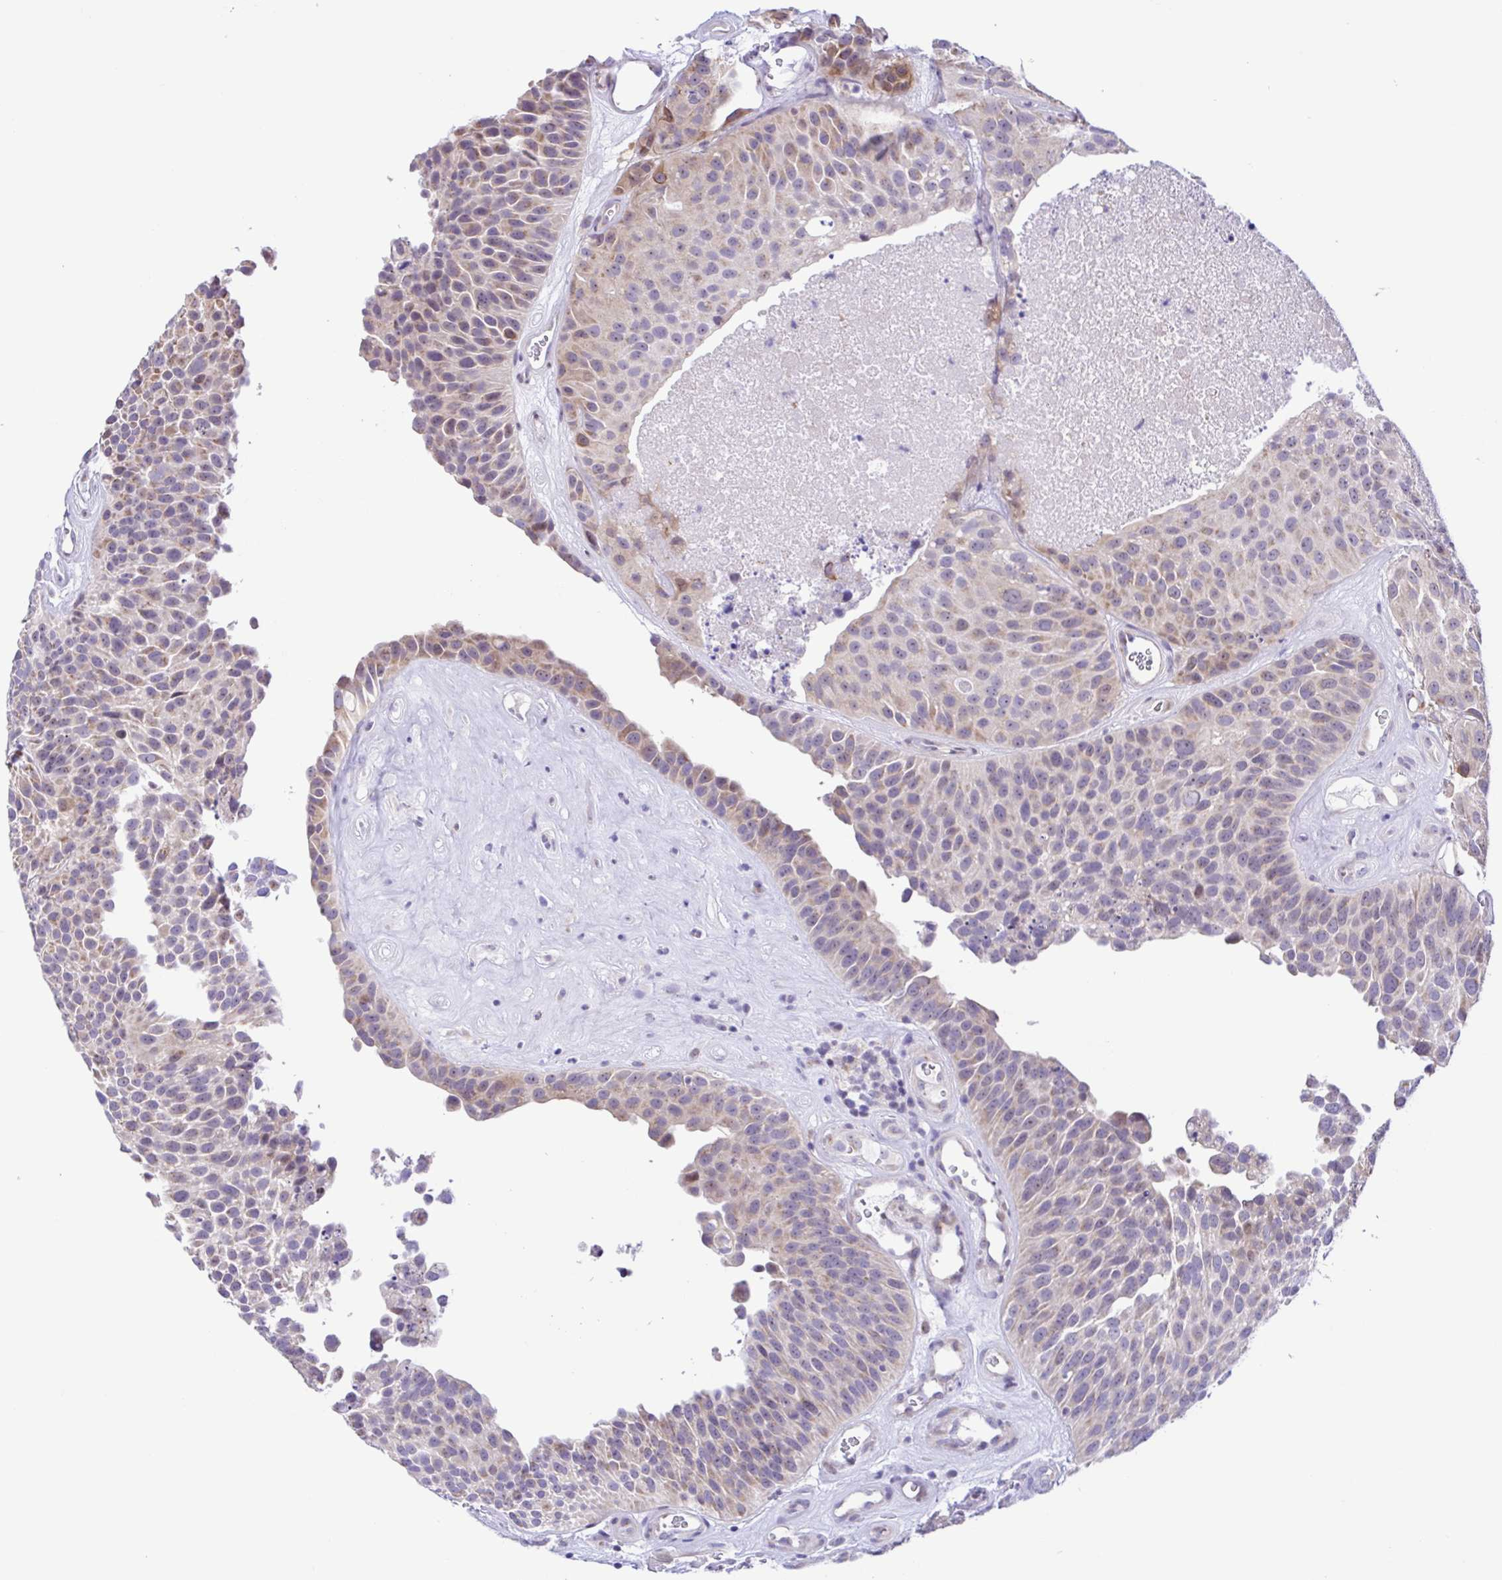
{"staining": {"intensity": "weak", "quantity": "25%-75%", "location": "cytoplasmic/membranous"}, "tissue": "urothelial cancer", "cell_type": "Tumor cells", "image_type": "cancer", "snomed": [{"axis": "morphology", "description": "Urothelial carcinoma, Low grade"}, {"axis": "topography", "description": "Urinary bladder"}], "caption": "A micrograph of urothelial cancer stained for a protein displays weak cytoplasmic/membranous brown staining in tumor cells.", "gene": "TGM3", "patient": {"sex": "male", "age": 76}}